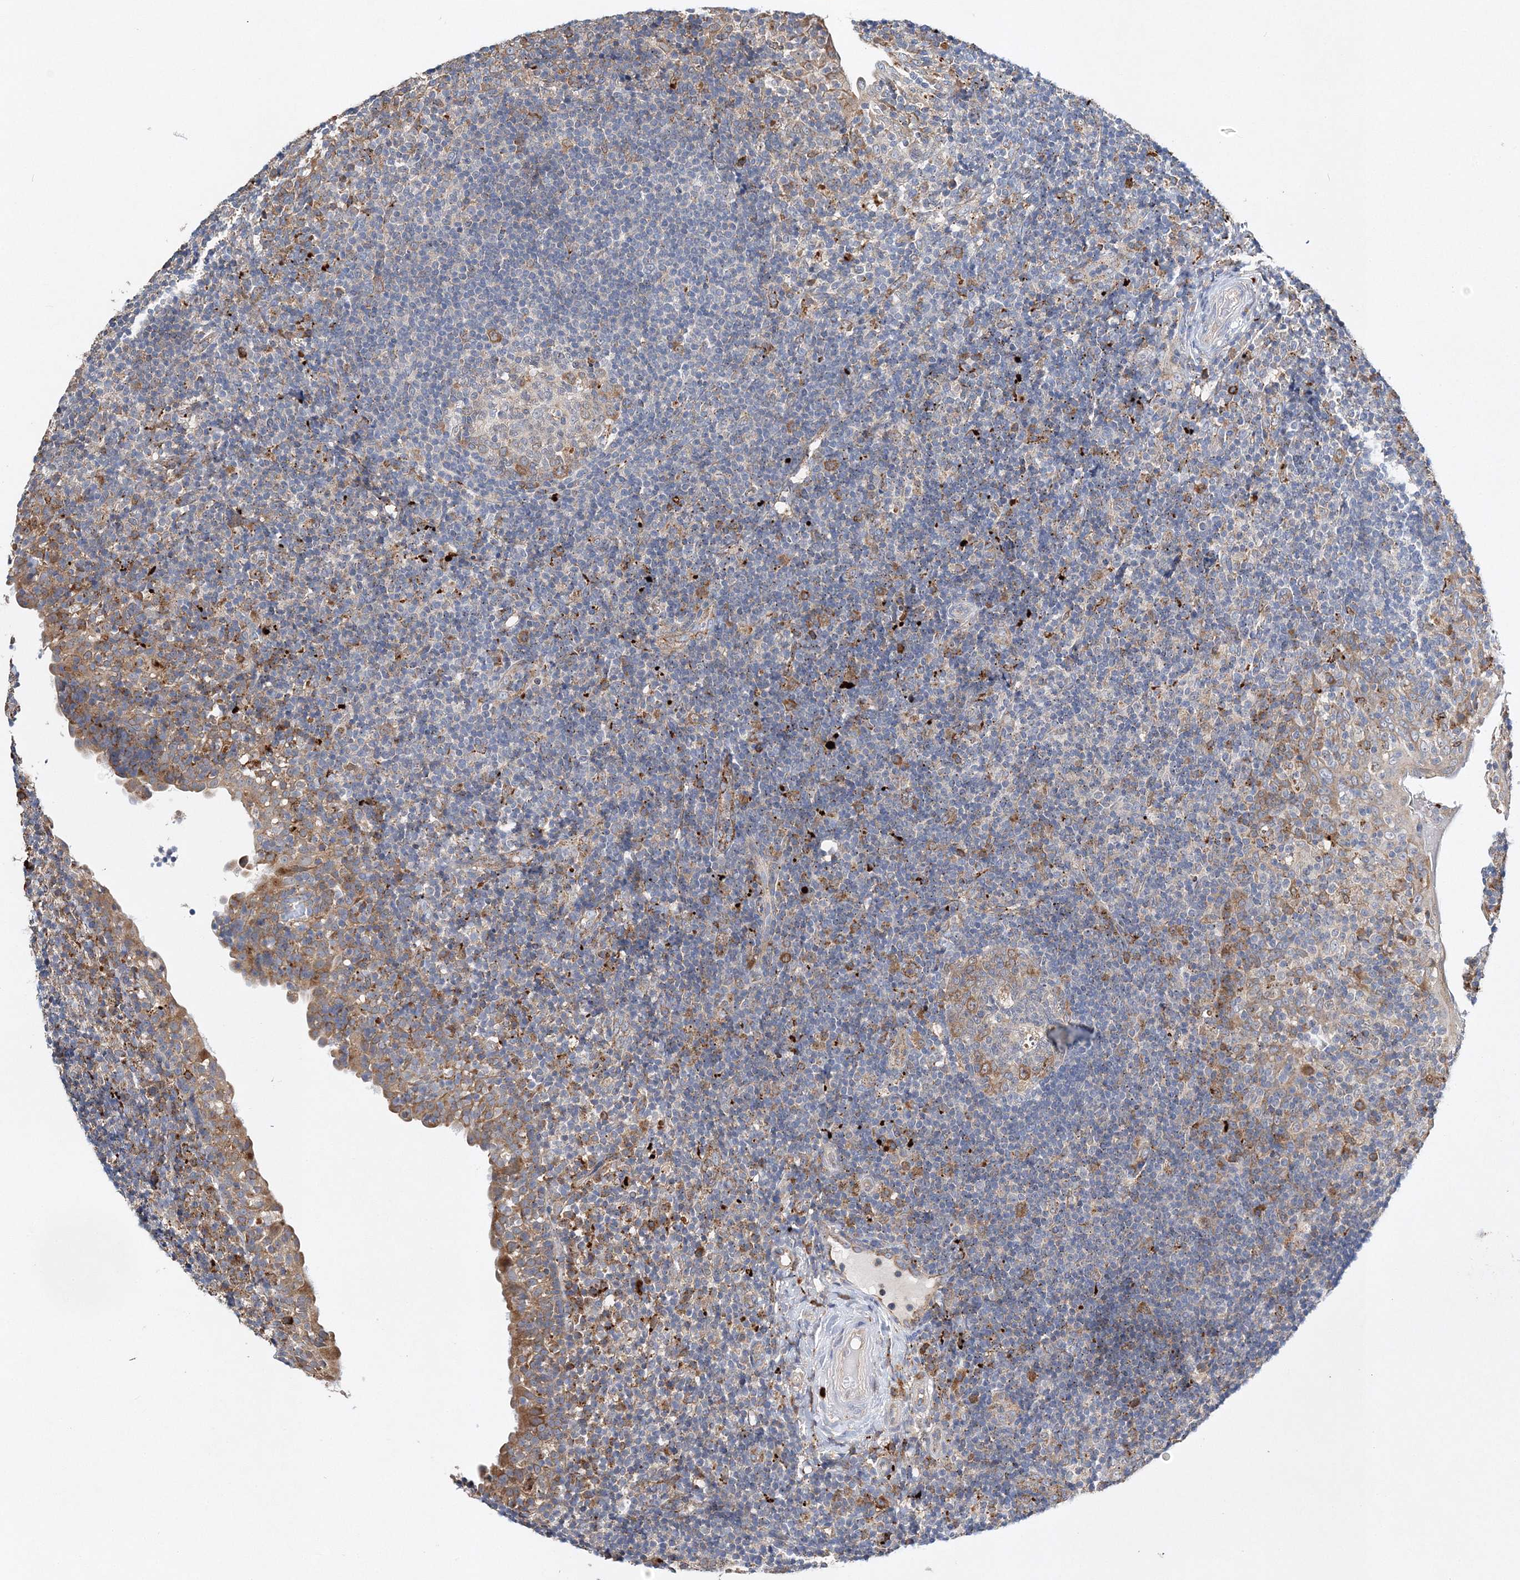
{"staining": {"intensity": "moderate", "quantity": "<25%", "location": "cytoplasmic/membranous"}, "tissue": "tonsil", "cell_type": "Germinal center cells", "image_type": "normal", "snomed": [{"axis": "morphology", "description": "Normal tissue, NOS"}, {"axis": "topography", "description": "Tonsil"}], "caption": "Immunohistochemistry (IHC) (DAB (3,3'-diaminobenzidine)) staining of unremarkable tonsil displays moderate cytoplasmic/membranous protein staining in about <25% of germinal center cells.", "gene": "C3orf38", "patient": {"sex": "female", "age": 40}}